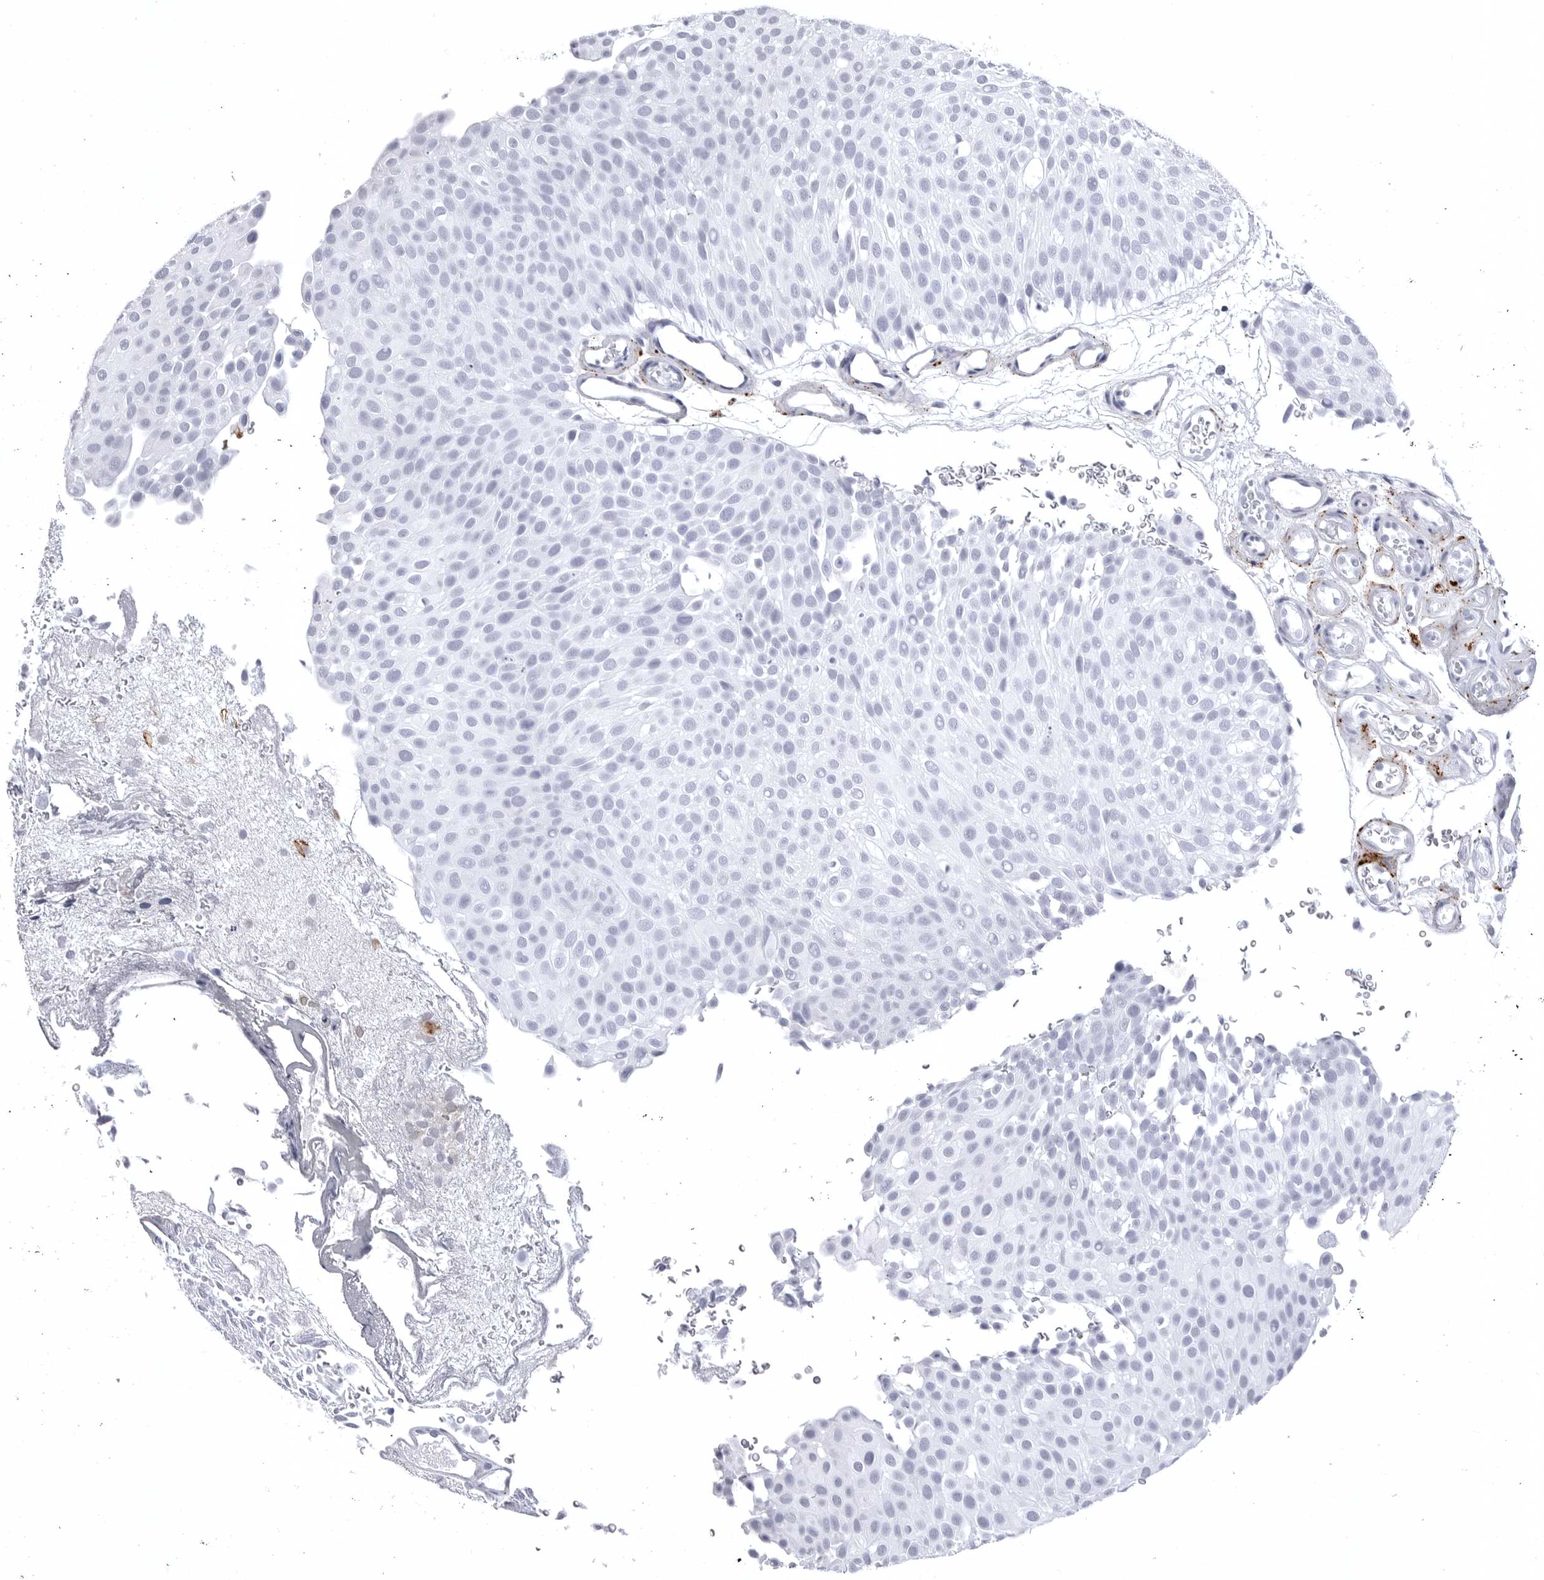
{"staining": {"intensity": "negative", "quantity": "none", "location": "none"}, "tissue": "urothelial cancer", "cell_type": "Tumor cells", "image_type": "cancer", "snomed": [{"axis": "morphology", "description": "Urothelial carcinoma, Low grade"}, {"axis": "topography", "description": "Urinary bladder"}], "caption": "The photomicrograph demonstrates no staining of tumor cells in low-grade urothelial carcinoma. (Stains: DAB immunohistochemistry with hematoxylin counter stain, Microscopy: brightfield microscopy at high magnification).", "gene": "COL26A1", "patient": {"sex": "male", "age": 78}}